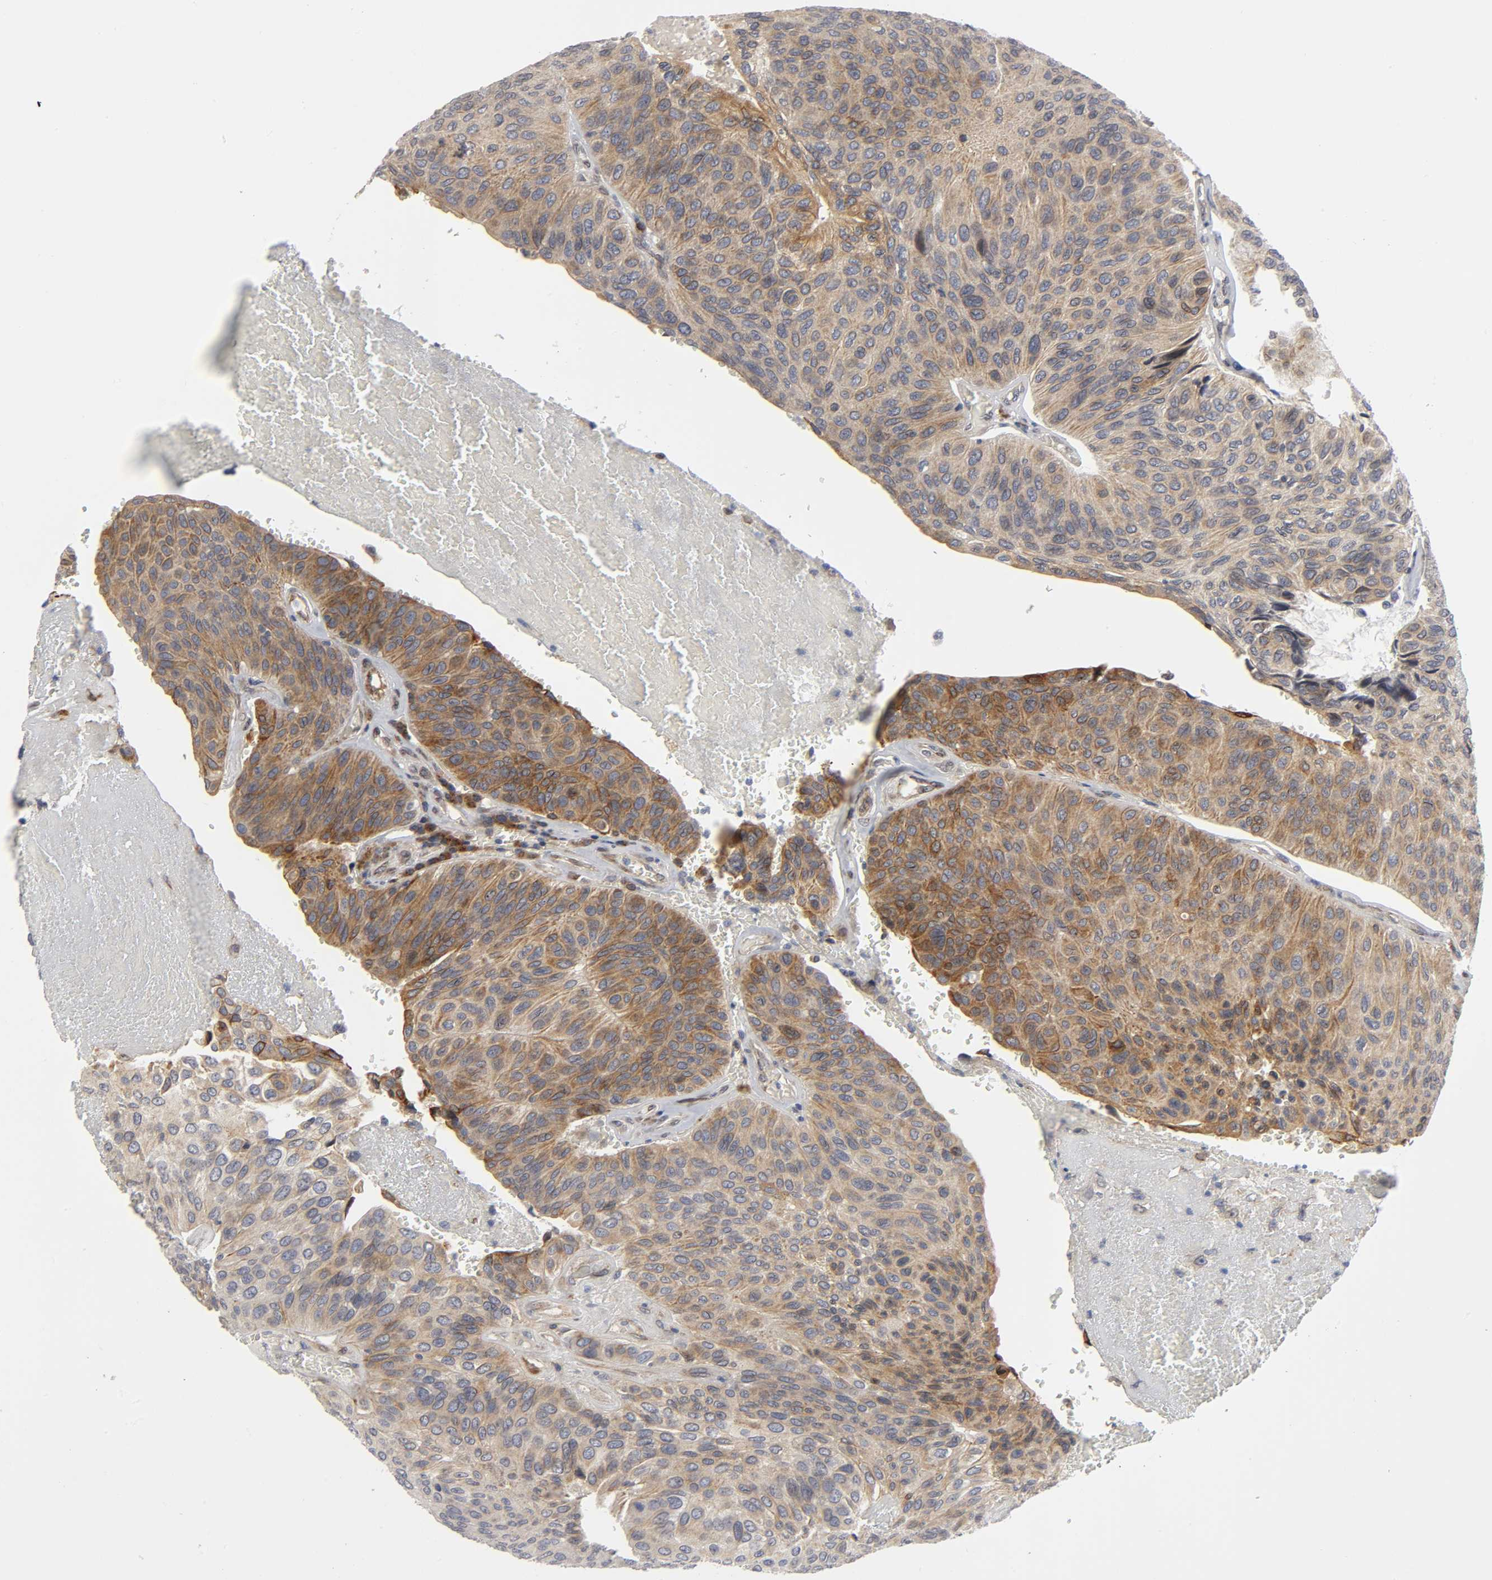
{"staining": {"intensity": "moderate", "quantity": ">75%", "location": "cytoplasmic/membranous"}, "tissue": "urothelial cancer", "cell_type": "Tumor cells", "image_type": "cancer", "snomed": [{"axis": "morphology", "description": "Urothelial carcinoma, High grade"}, {"axis": "topography", "description": "Urinary bladder"}], "caption": "Human urothelial carcinoma (high-grade) stained with a protein marker demonstrates moderate staining in tumor cells.", "gene": "ASB6", "patient": {"sex": "male", "age": 66}}